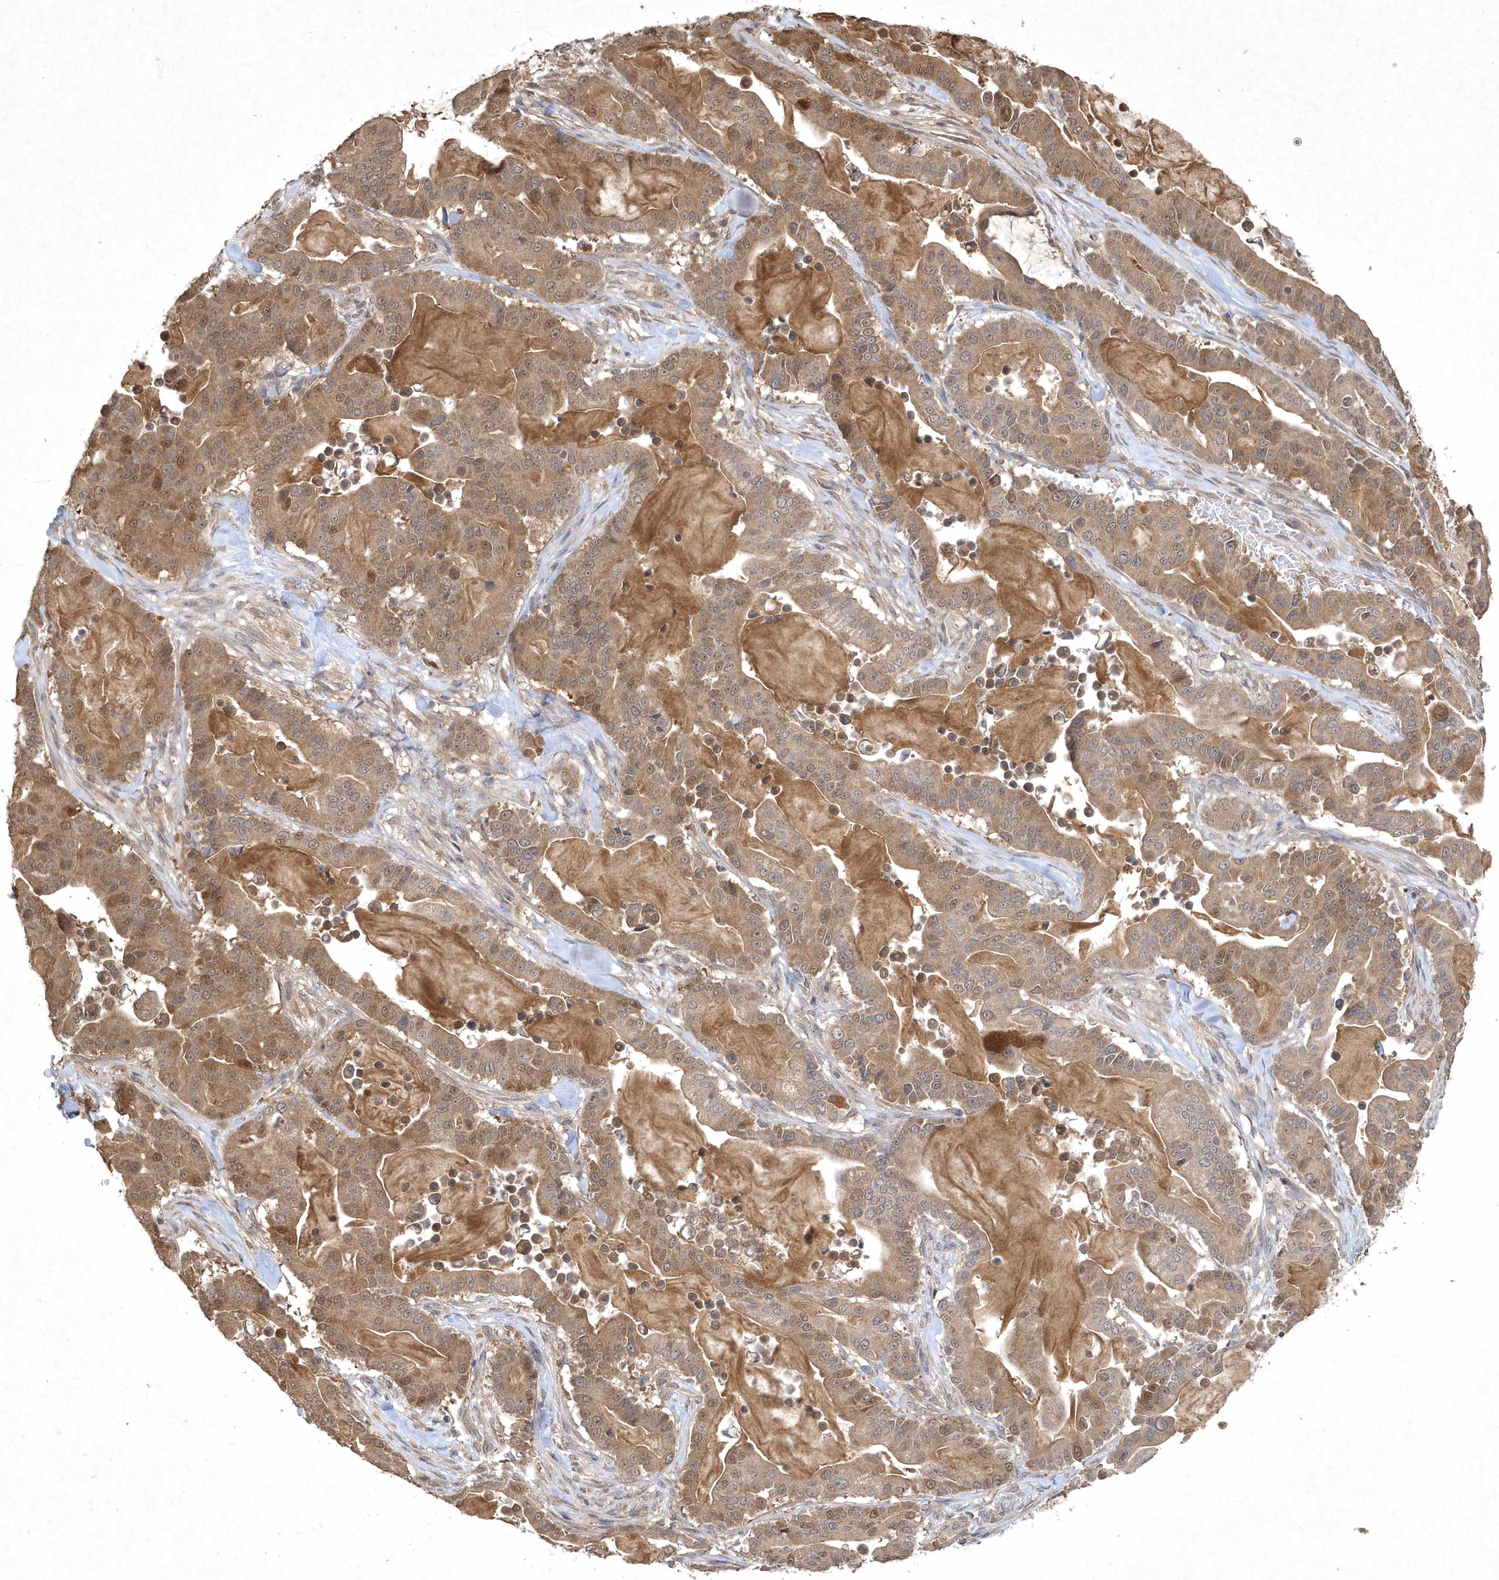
{"staining": {"intensity": "moderate", "quantity": ">75%", "location": "cytoplasmic/membranous,nuclear"}, "tissue": "pancreatic cancer", "cell_type": "Tumor cells", "image_type": "cancer", "snomed": [{"axis": "morphology", "description": "Adenocarcinoma, NOS"}, {"axis": "topography", "description": "Pancreas"}], "caption": "Human adenocarcinoma (pancreatic) stained with a brown dye demonstrates moderate cytoplasmic/membranous and nuclear positive expression in approximately >75% of tumor cells.", "gene": "AKR7A2", "patient": {"sex": "male", "age": 63}}